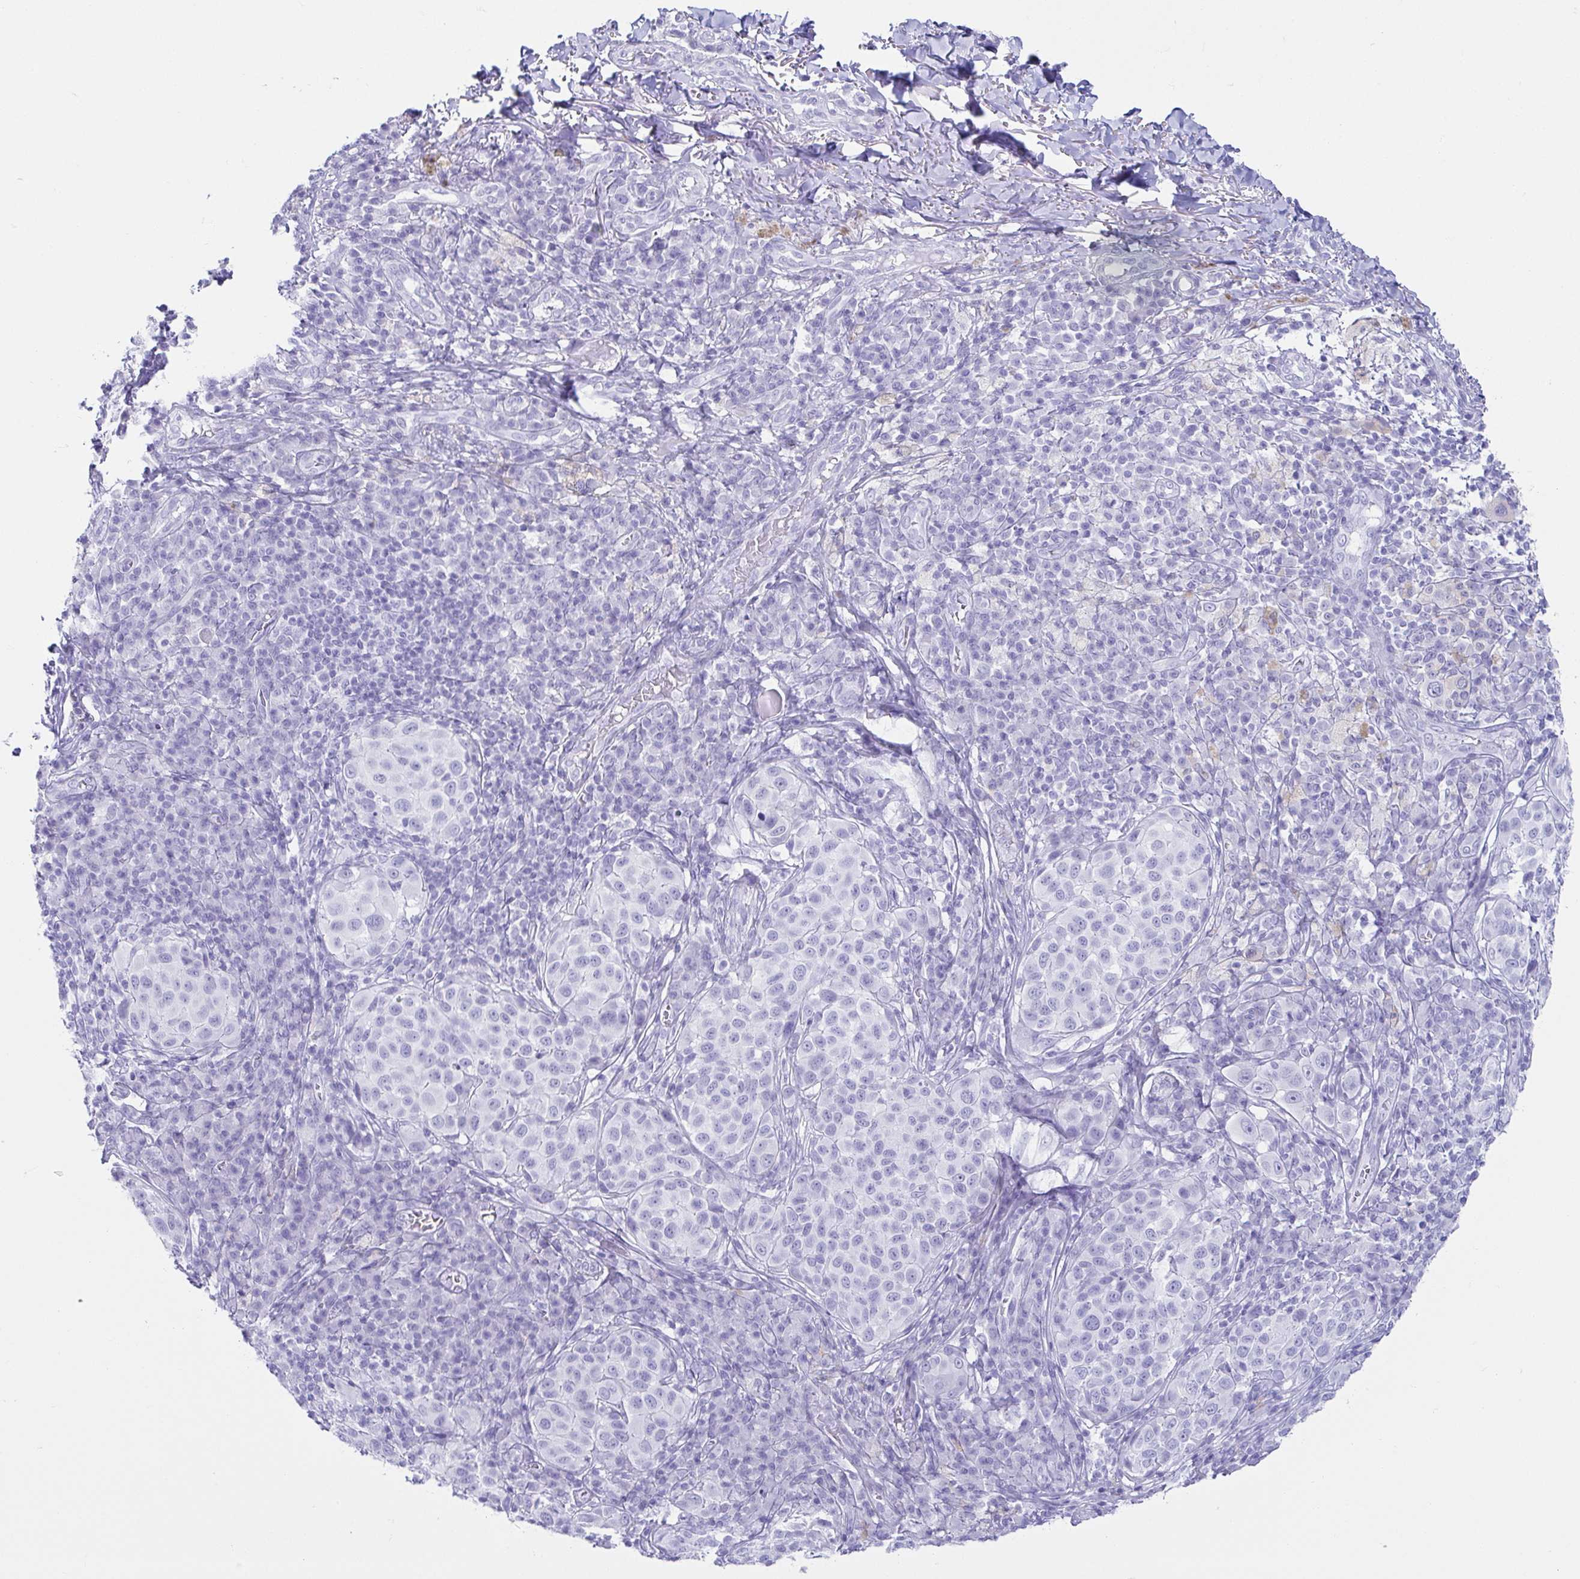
{"staining": {"intensity": "negative", "quantity": "none", "location": "none"}, "tissue": "melanoma", "cell_type": "Tumor cells", "image_type": "cancer", "snomed": [{"axis": "morphology", "description": "Malignant melanoma, NOS"}, {"axis": "topography", "description": "Skin"}], "caption": "Melanoma was stained to show a protein in brown. There is no significant staining in tumor cells.", "gene": "CD164L2", "patient": {"sex": "male", "age": 38}}